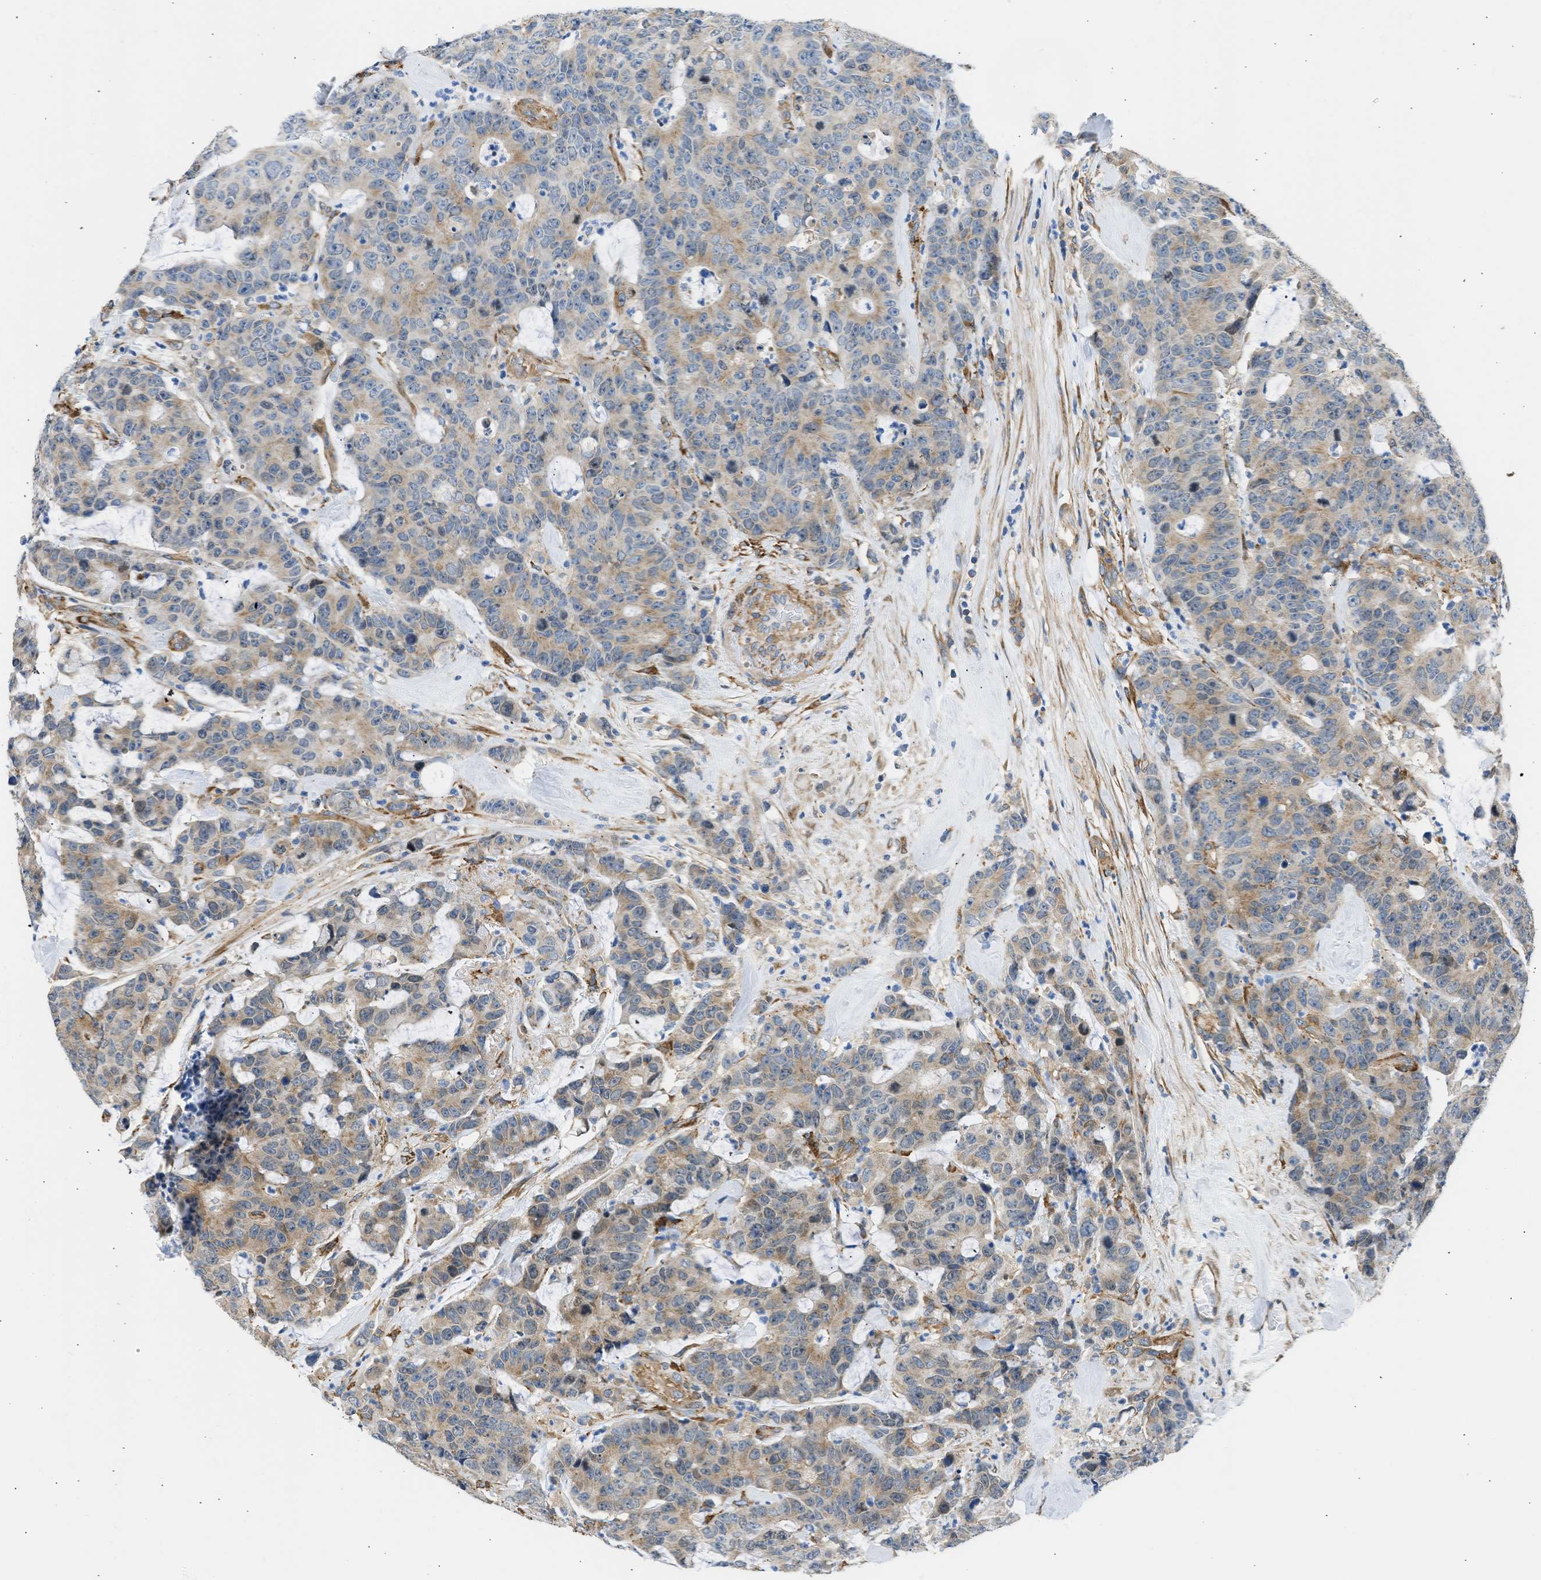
{"staining": {"intensity": "weak", "quantity": "25%-75%", "location": "cytoplasmic/membranous"}, "tissue": "colorectal cancer", "cell_type": "Tumor cells", "image_type": "cancer", "snomed": [{"axis": "morphology", "description": "Adenocarcinoma, NOS"}, {"axis": "topography", "description": "Colon"}], "caption": "The image reveals a brown stain indicating the presence of a protein in the cytoplasmic/membranous of tumor cells in colorectal cancer.", "gene": "SEPTIN2", "patient": {"sex": "female", "age": 86}}